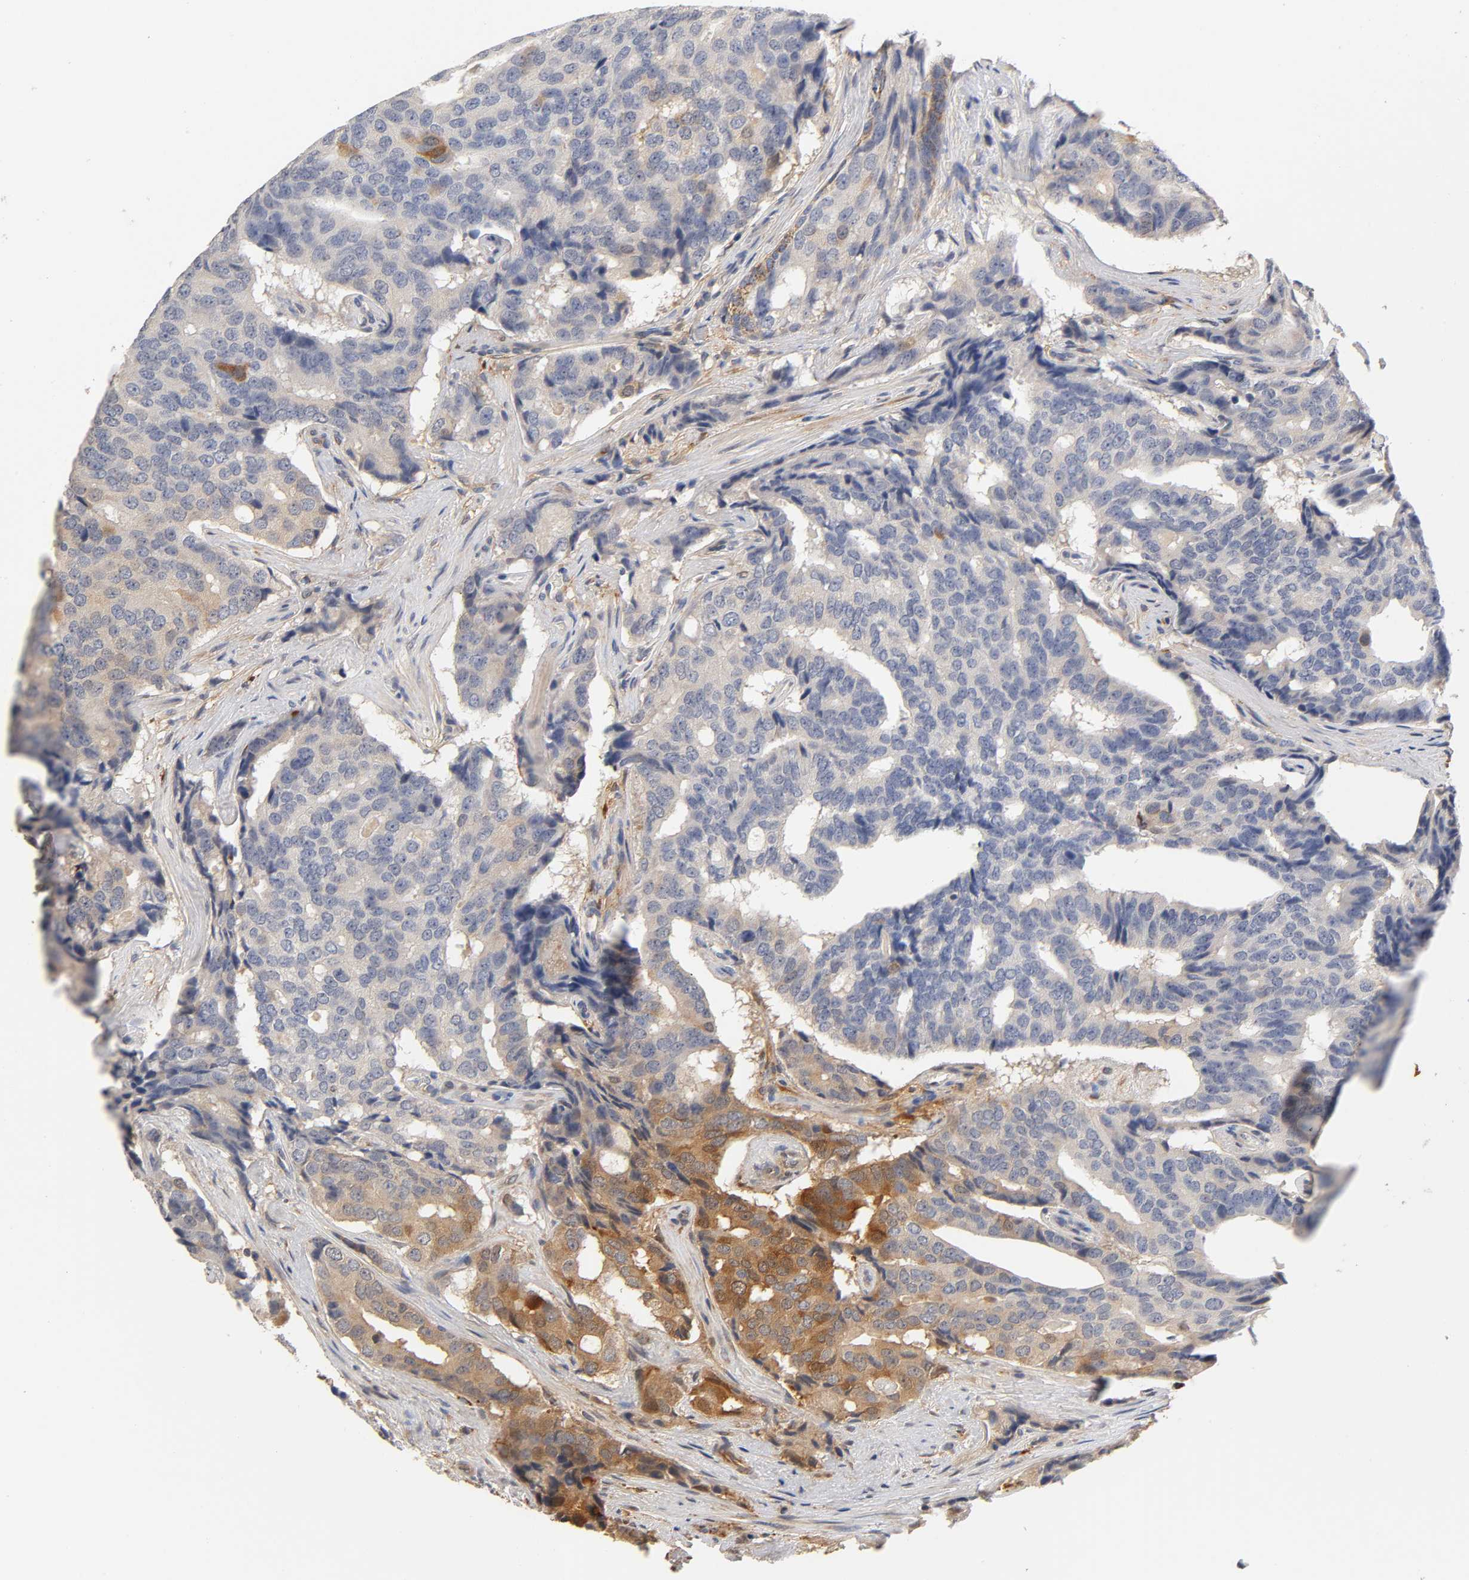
{"staining": {"intensity": "strong", "quantity": "<25%", "location": "cytoplasmic/membranous"}, "tissue": "prostate cancer", "cell_type": "Tumor cells", "image_type": "cancer", "snomed": [{"axis": "morphology", "description": "Adenocarcinoma, High grade"}, {"axis": "topography", "description": "Prostate"}], "caption": "A brown stain highlights strong cytoplasmic/membranous staining of a protein in human prostate high-grade adenocarcinoma tumor cells.", "gene": "ISG15", "patient": {"sex": "male", "age": 58}}